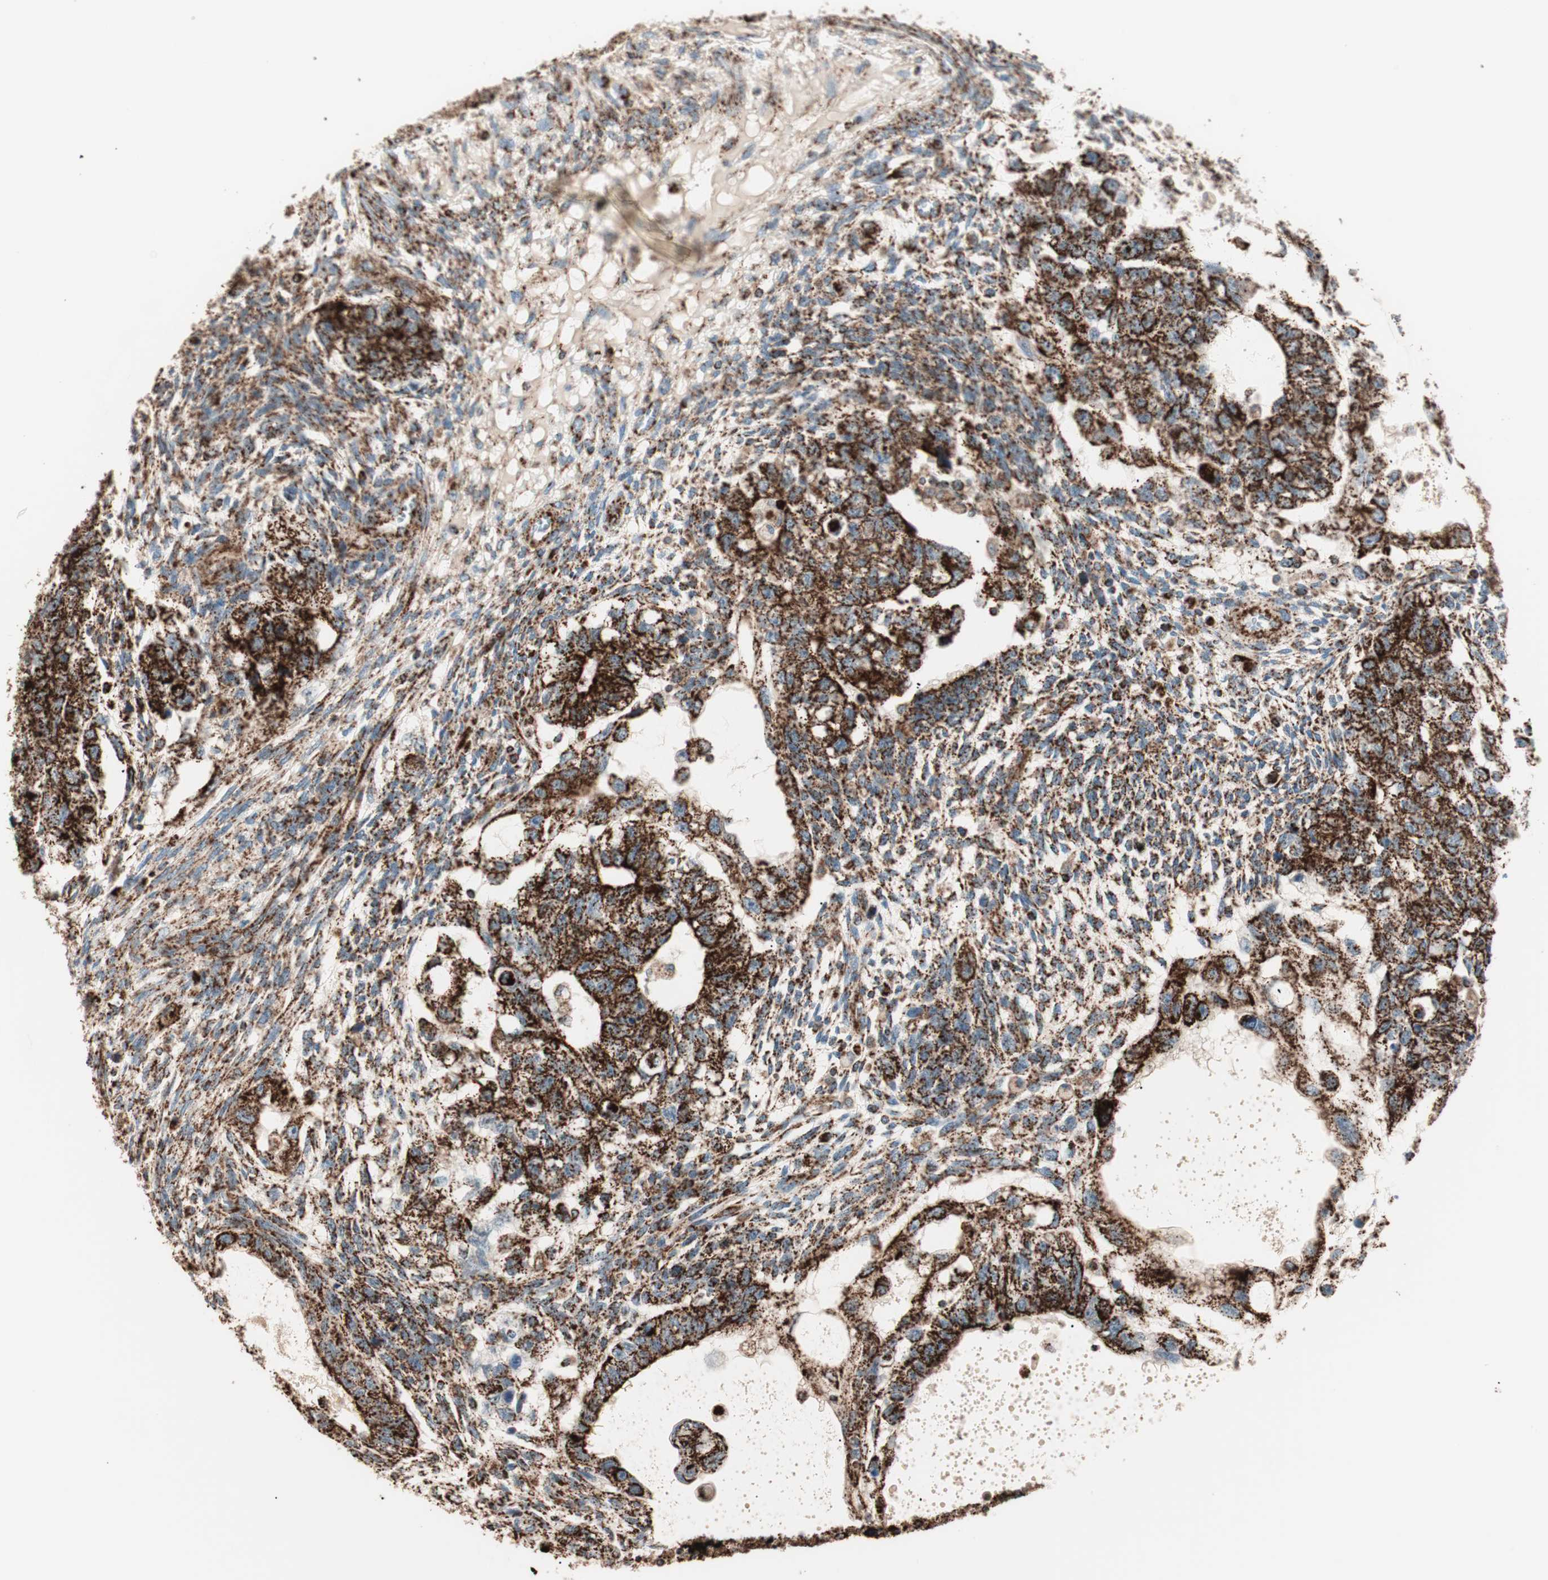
{"staining": {"intensity": "strong", "quantity": ">75%", "location": "cytoplasmic/membranous"}, "tissue": "testis cancer", "cell_type": "Tumor cells", "image_type": "cancer", "snomed": [{"axis": "morphology", "description": "Normal tissue, NOS"}, {"axis": "morphology", "description": "Carcinoma, Embryonal, NOS"}, {"axis": "topography", "description": "Testis"}], "caption": "Human testis cancer (embryonal carcinoma) stained for a protein (brown) displays strong cytoplasmic/membranous positive expression in about >75% of tumor cells.", "gene": "TOMM22", "patient": {"sex": "male", "age": 36}}